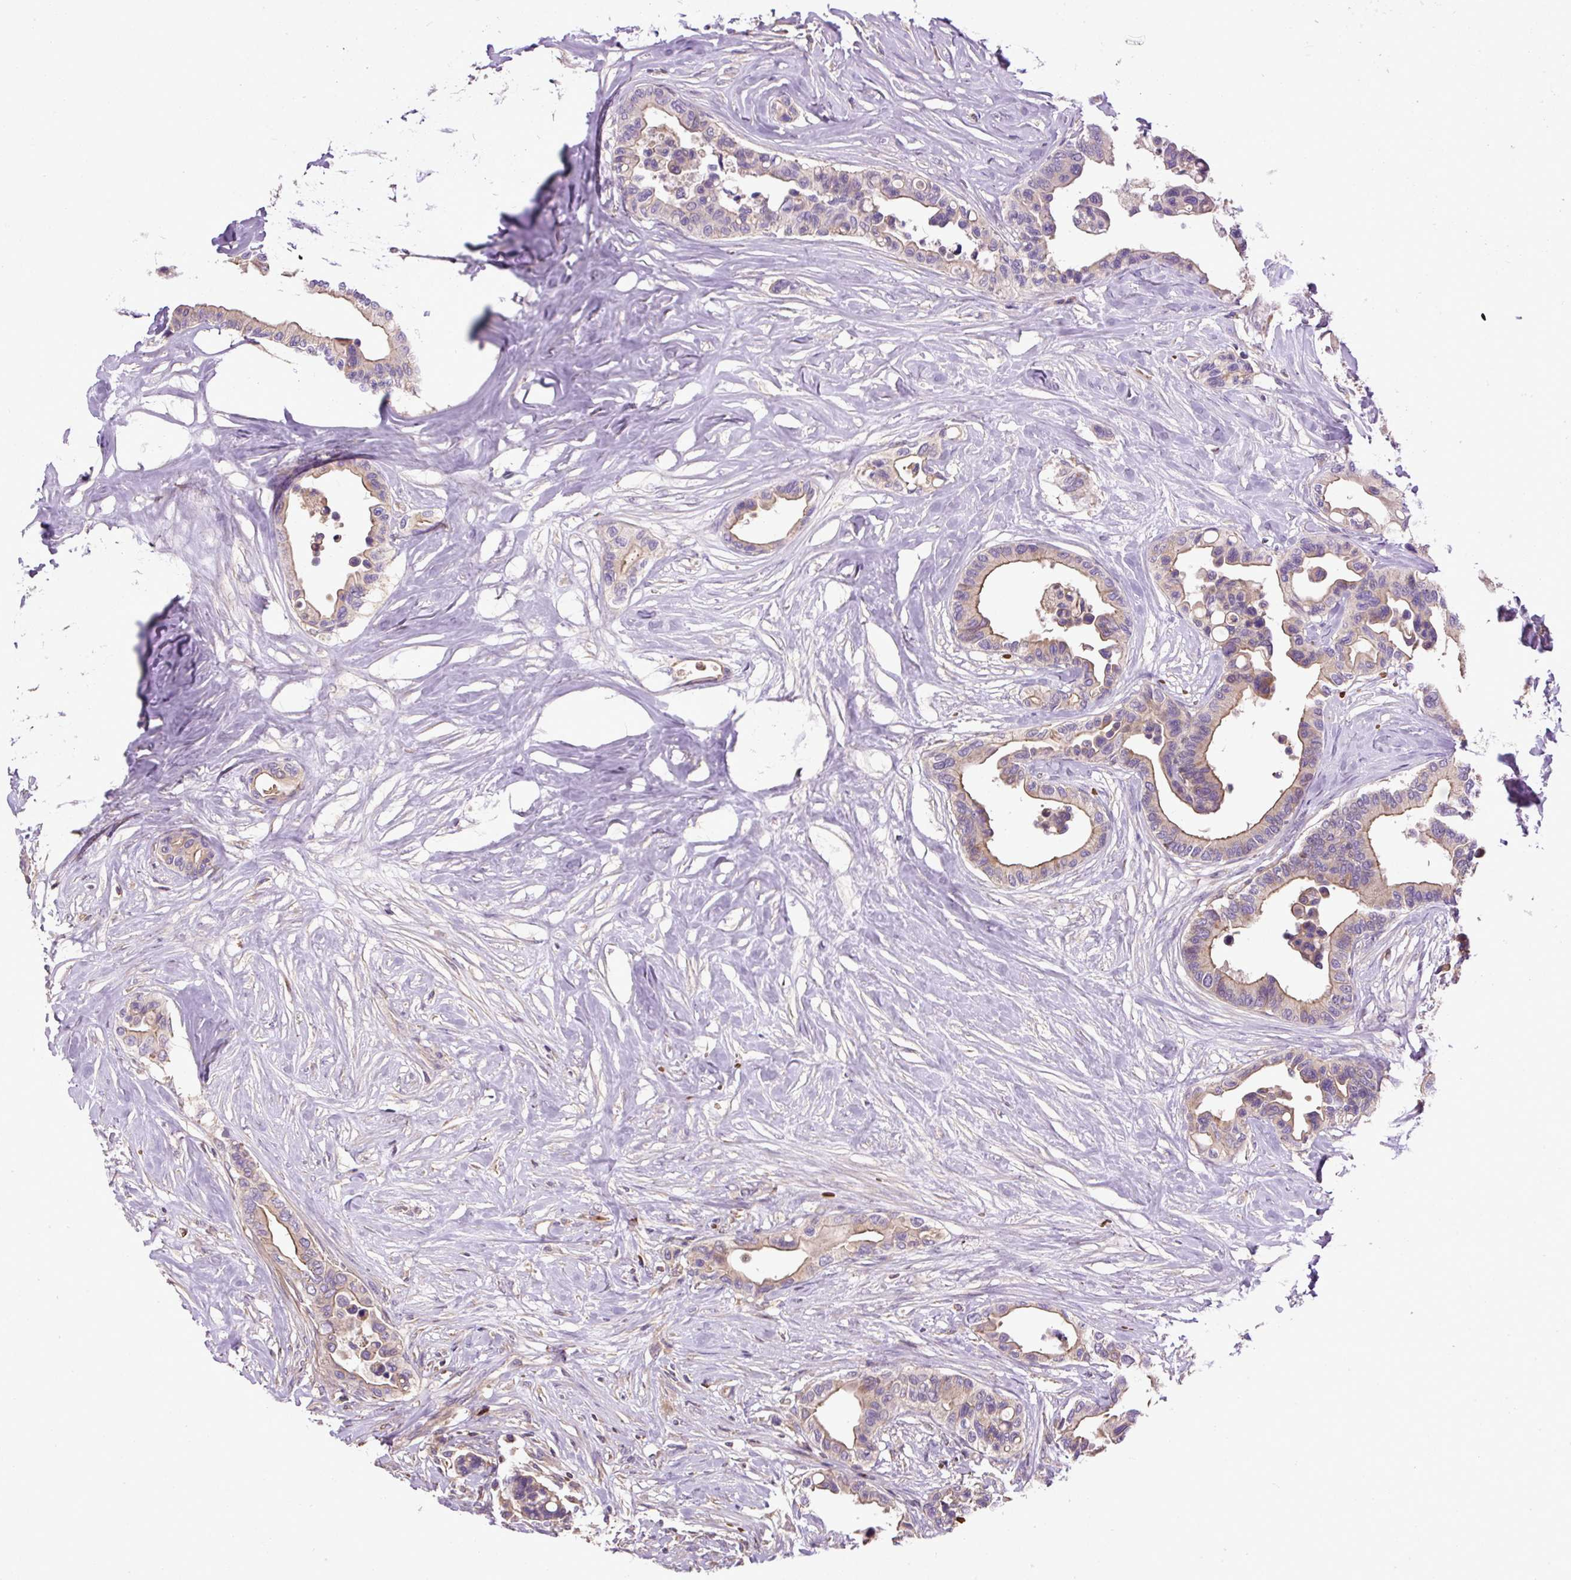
{"staining": {"intensity": "weak", "quantity": "25%-75%", "location": "cytoplasmic/membranous"}, "tissue": "colorectal cancer", "cell_type": "Tumor cells", "image_type": "cancer", "snomed": [{"axis": "morphology", "description": "Normal tissue, NOS"}, {"axis": "morphology", "description": "Adenocarcinoma, NOS"}, {"axis": "topography", "description": "Colon"}], "caption": "IHC of colorectal cancer demonstrates low levels of weak cytoplasmic/membranous expression in approximately 25%-75% of tumor cells.", "gene": "CXCL13", "patient": {"sex": "male", "age": 82}}